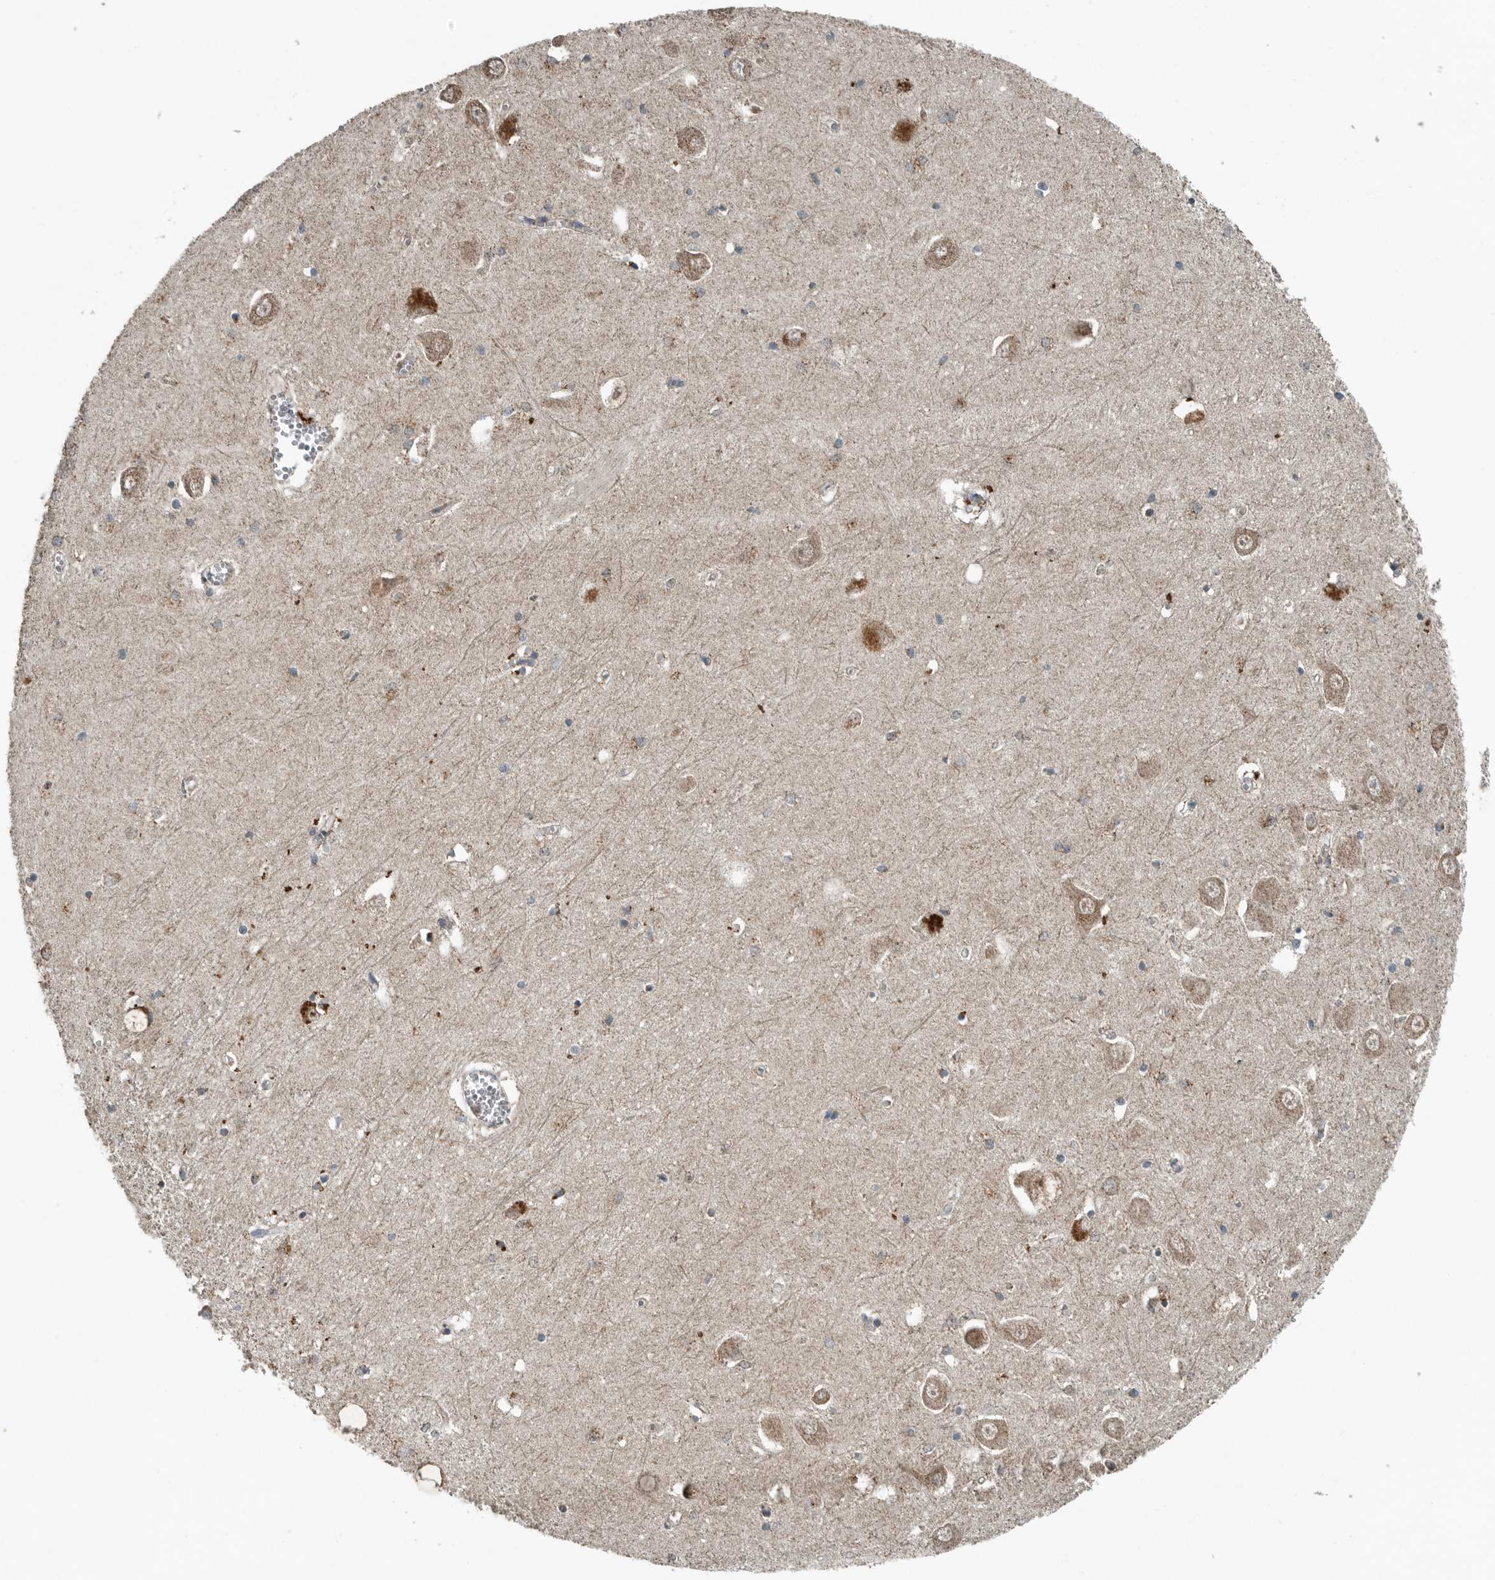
{"staining": {"intensity": "moderate", "quantity": "<25%", "location": "cytoplasmic/membranous"}, "tissue": "hippocampus", "cell_type": "Glial cells", "image_type": "normal", "snomed": [{"axis": "morphology", "description": "Normal tissue, NOS"}, {"axis": "topography", "description": "Hippocampus"}], "caption": "Protein expression by immunohistochemistry shows moderate cytoplasmic/membranous staining in approximately <25% of glial cells in normal hippocampus. (DAB IHC, brown staining for protein, blue staining for nuclei).", "gene": "IL6ST", "patient": {"sex": "male", "age": 70}}